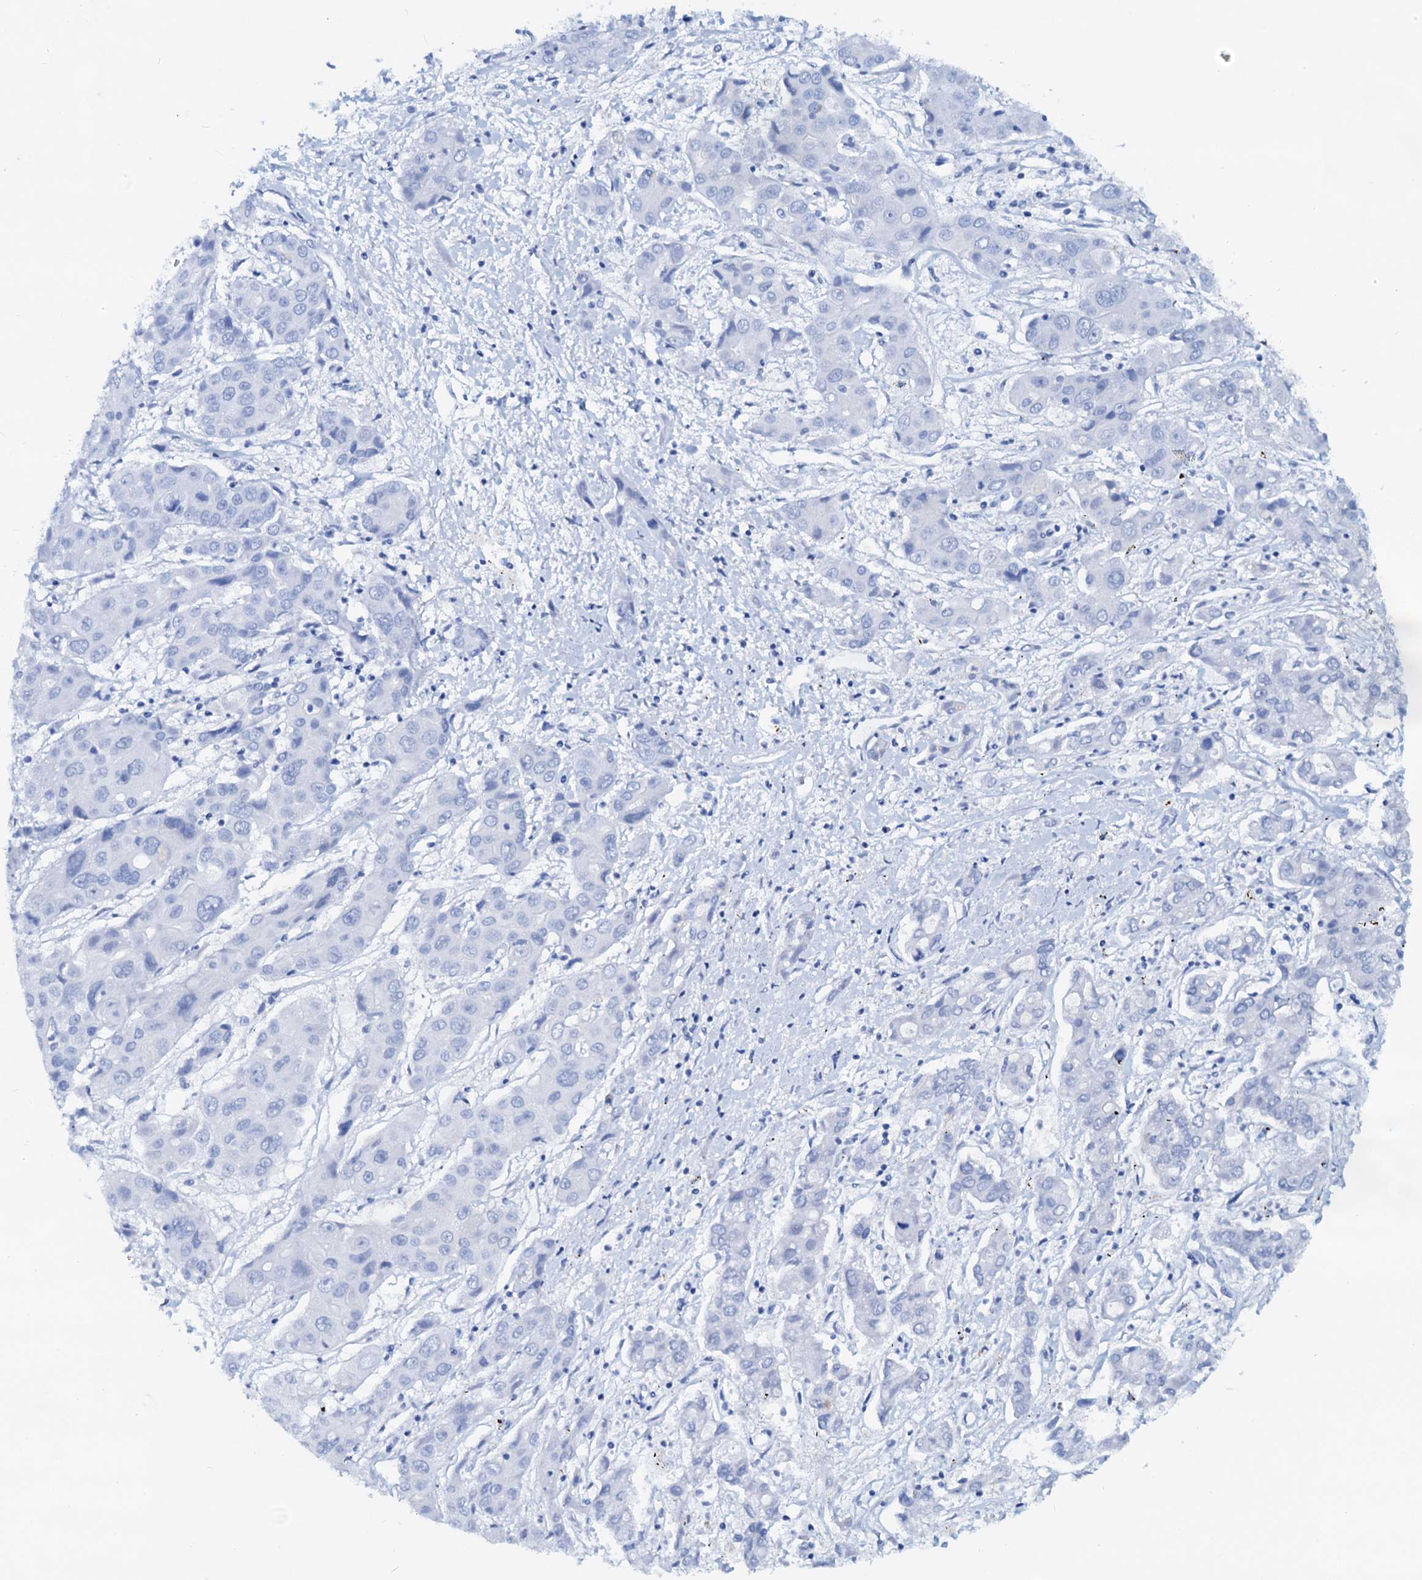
{"staining": {"intensity": "negative", "quantity": "none", "location": "none"}, "tissue": "liver cancer", "cell_type": "Tumor cells", "image_type": "cancer", "snomed": [{"axis": "morphology", "description": "Cholangiocarcinoma"}, {"axis": "topography", "description": "Liver"}], "caption": "Immunohistochemistry photomicrograph of neoplastic tissue: liver cholangiocarcinoma stained with DAB demonstrates no significant protein staining in tumor cells.", "gene": "PTGES3", "patient": {"sex": "male", "age": 67}}